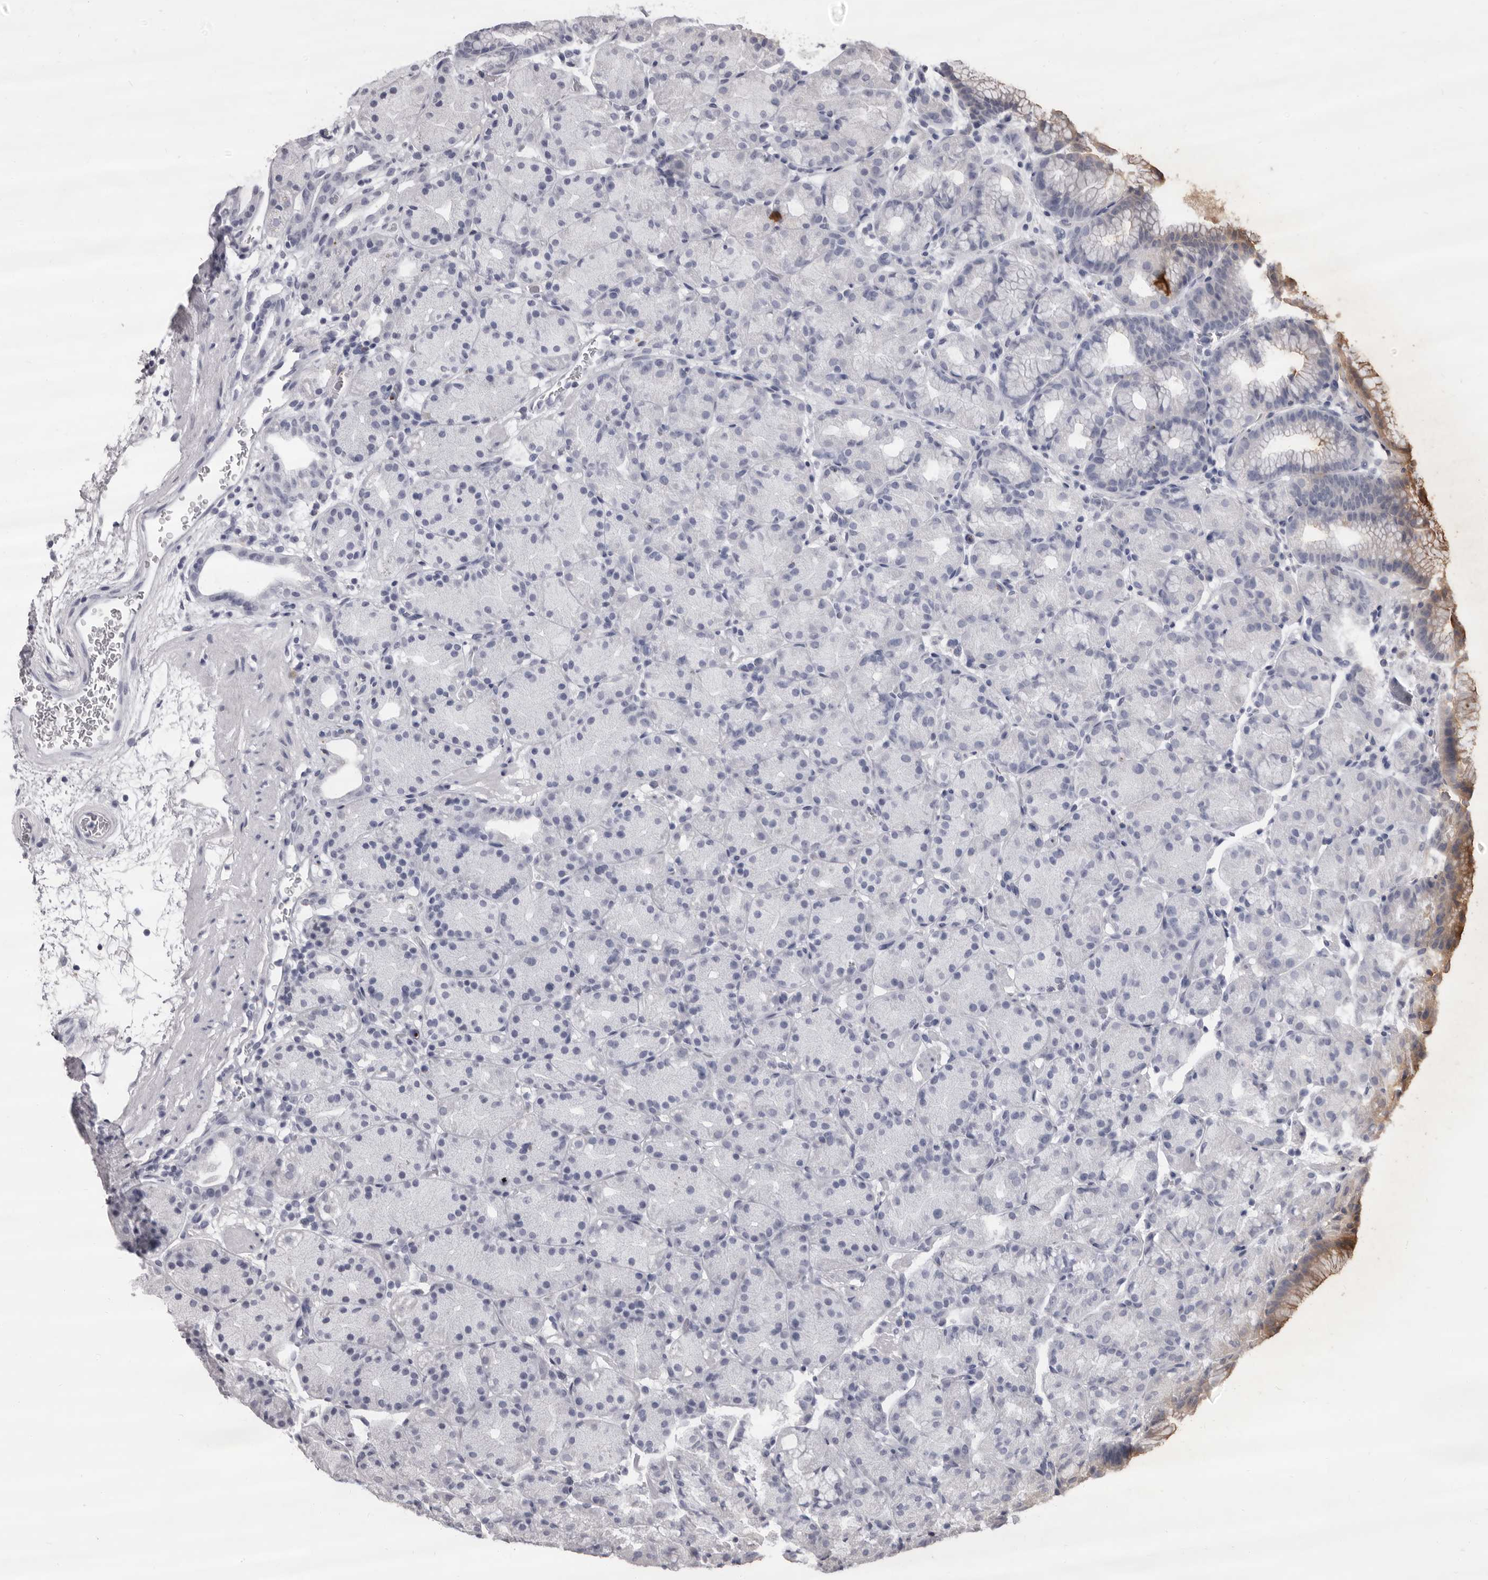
{"staining": {"intensity": "negative", "quantity": "none", "location": "none"}, "tissue": "stomach", "cell_type": "Glandular cells", "image_type": "normal", "snomed": [{"axis": "morphology", "description": "Normal tissue, NOS"}, {"axis": "topography", "description": "Stomach, upper"}], "caption": "There is no significant staining in glandular cells of stomach.", "gene": "GZMH", "patient": {"sex": "male", "age": 48}}